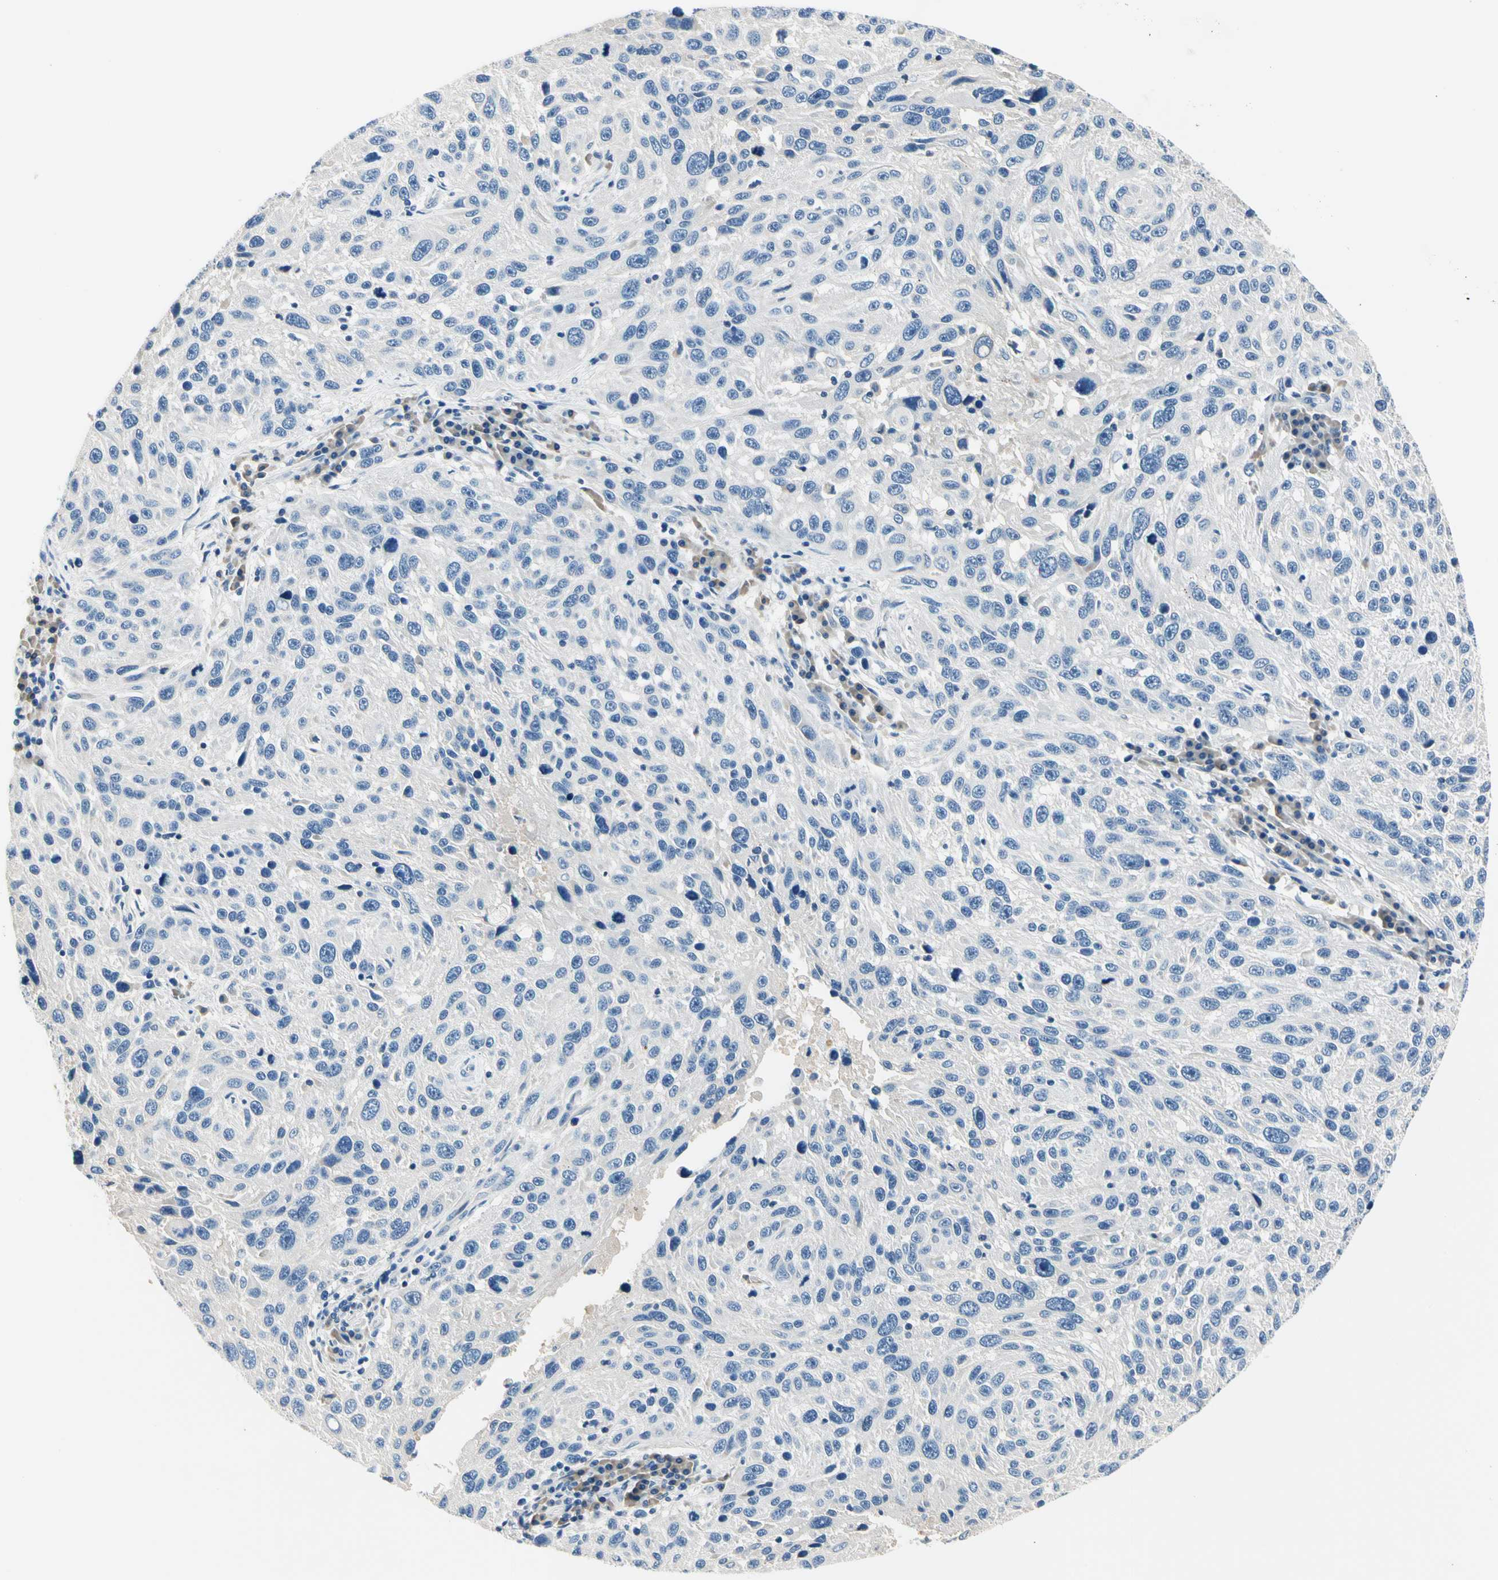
{"staining": {"intensity": "negative", "quantity": "none", "location": "none"}, "tissue": "melanoma", "cell_type": "Tumor cells", "image_type": "cancer", "snomed": [{"axis": "morphology", "description": "Malignant melanoma, NOS"}, {"axis": "topography", "description": "Skin"}], "caption": "The immunohistochemistry (IHC) image has no significant staining in tumor cells of melanoma tissue.", "gene": "TGFBR3", "patient": {"sex": "male", "age": 53}}